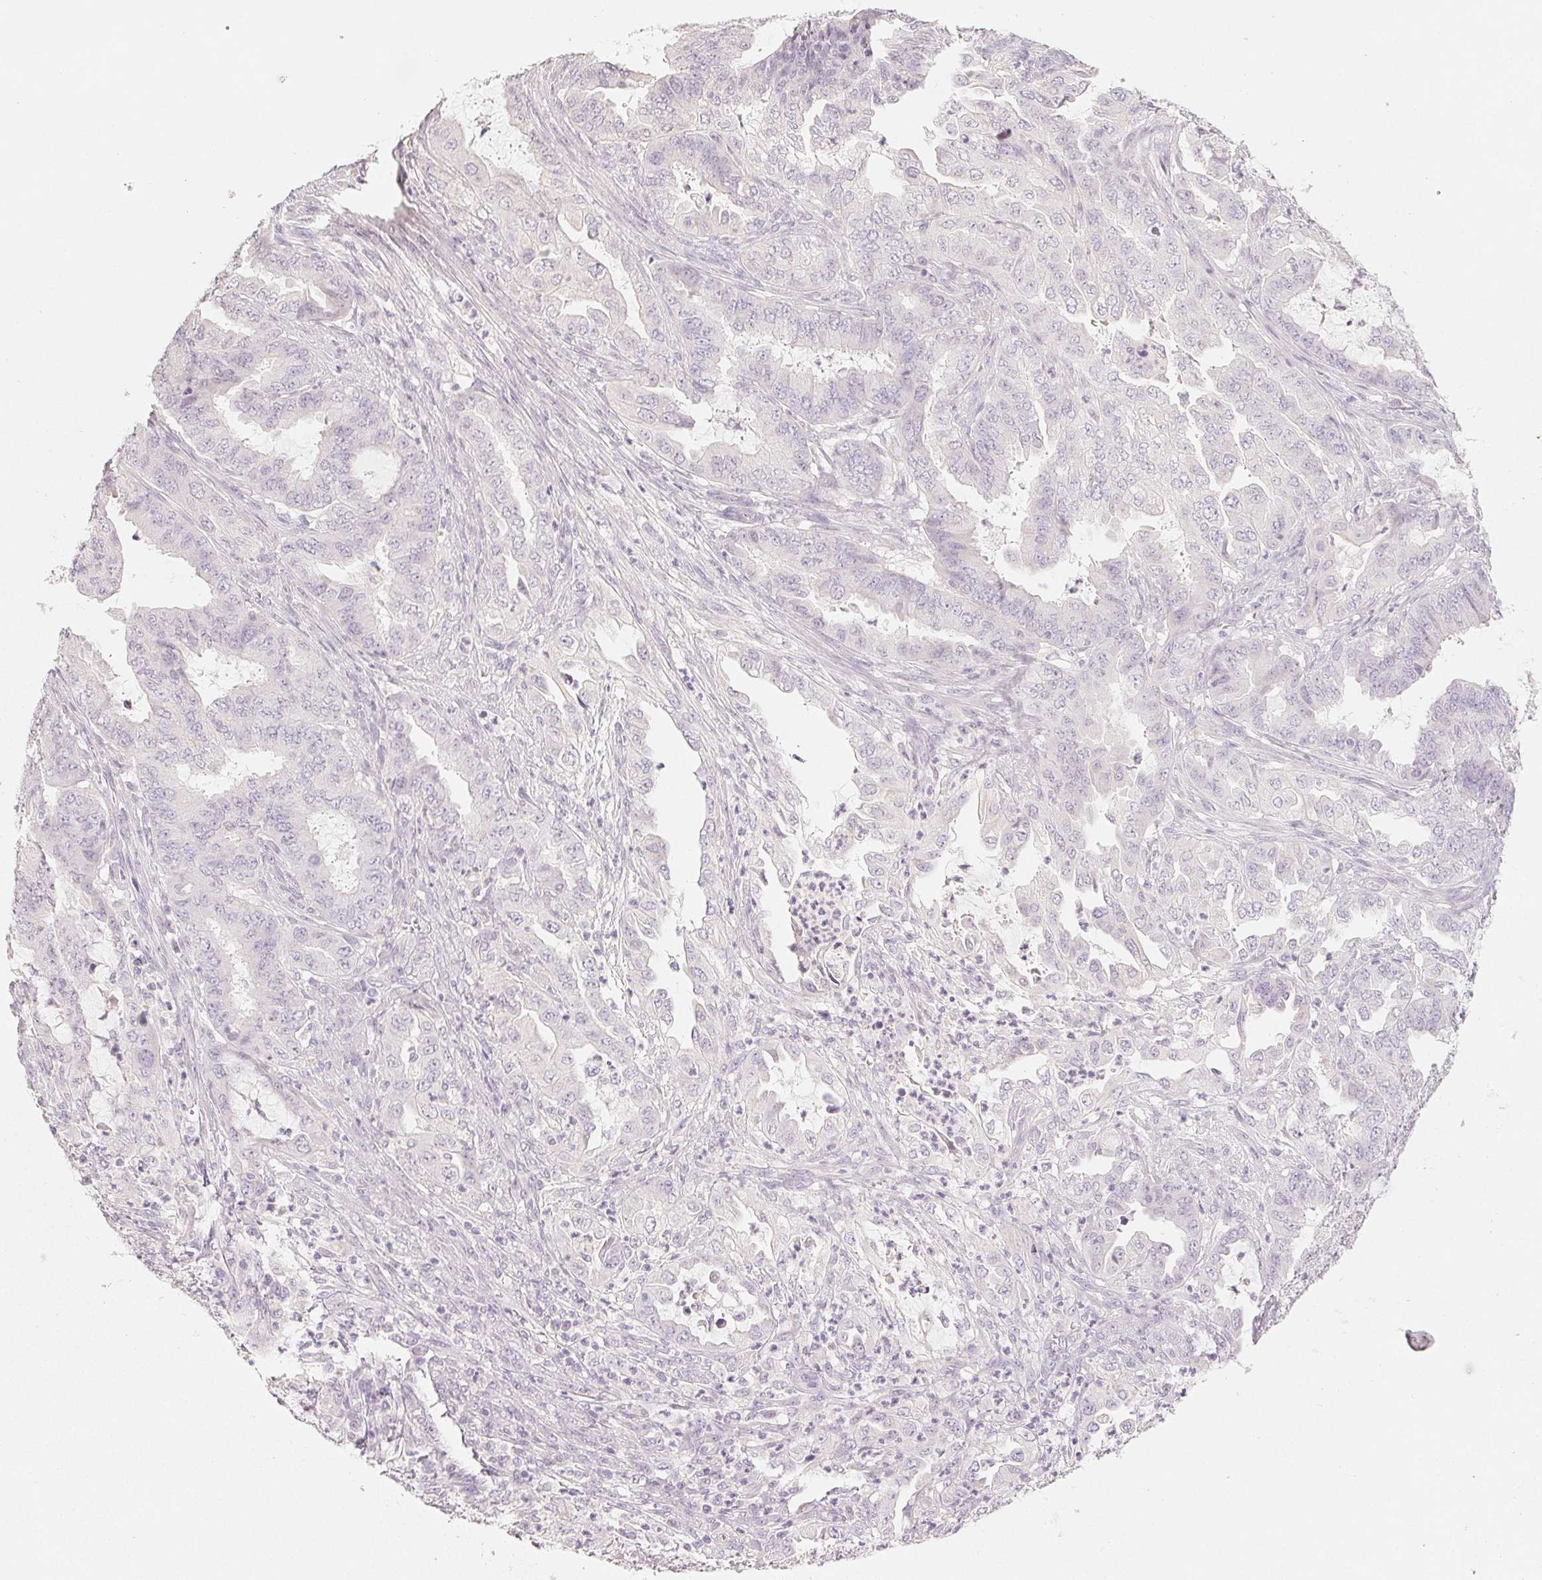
{"staining": {"intensity": "negative", "quantity": "none", "location": "none"}, "tissue": "endometrial cancer", "cell_type": "Tumor cells", "image_type": "cancer", "snomed": [{"axis": "morphology", "description": "Adenocarcinoma, NOS"}, {"axis": "topography", "description": "Endometrium"}], "caption": "A micrograph of endometrial adenocarcinoma stained for a protein exhibits no brown staining in tumor cells. (Immunohistochemistry (ihc), brightfield microscopy, high magnification).", "gene": "LVRN", "patient": {"sex": "female", "age": 51}}